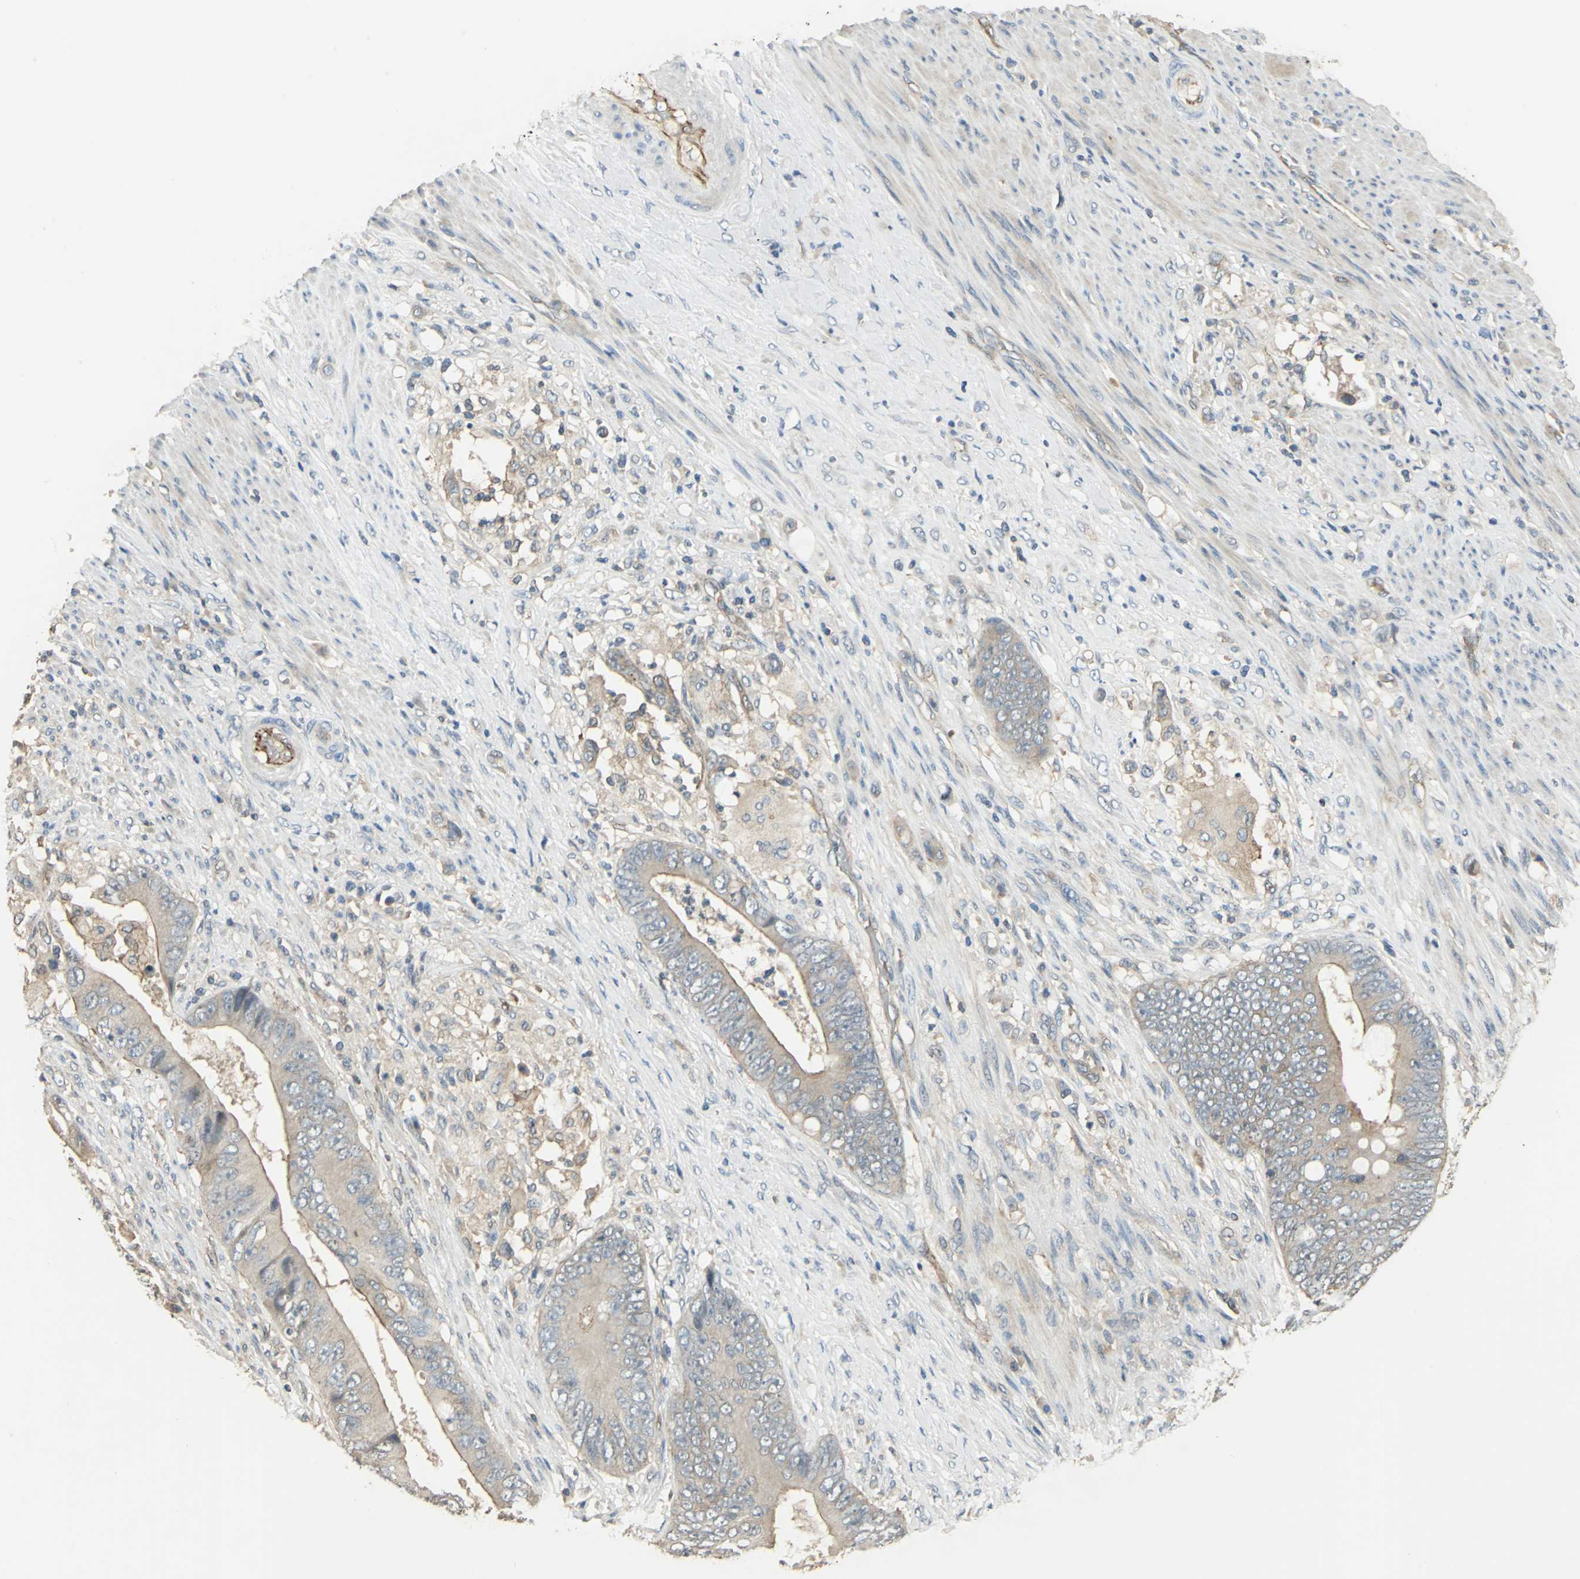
{"staining": {"intensity": "weak", "quantity": "25%-75%", "location": "cytoplasmic/membranous"}, "tissue": "colorectal cancer", "cell_type": "Tumor cells", "image_type": "cancer", "snomed": [{"axis": "morphology", "description": "Adenocarcinoma, NOS"}, {"axis": "topography", "description": "Rectum"}], "caption": "IHC staining of colorectal cancer, which reveals low levels of weak cytoplasmic/membranous positivity in about 25%-75% of tumor cells indicating weak cytoplasmic/membranous protein positivity. The staining was performed using DAB (brown) for protein detection and nuclei were counterstained in hematoxylin (blue).", "gene": "RAPGEF1", "patient": {"sex": "female", "age": 77}}